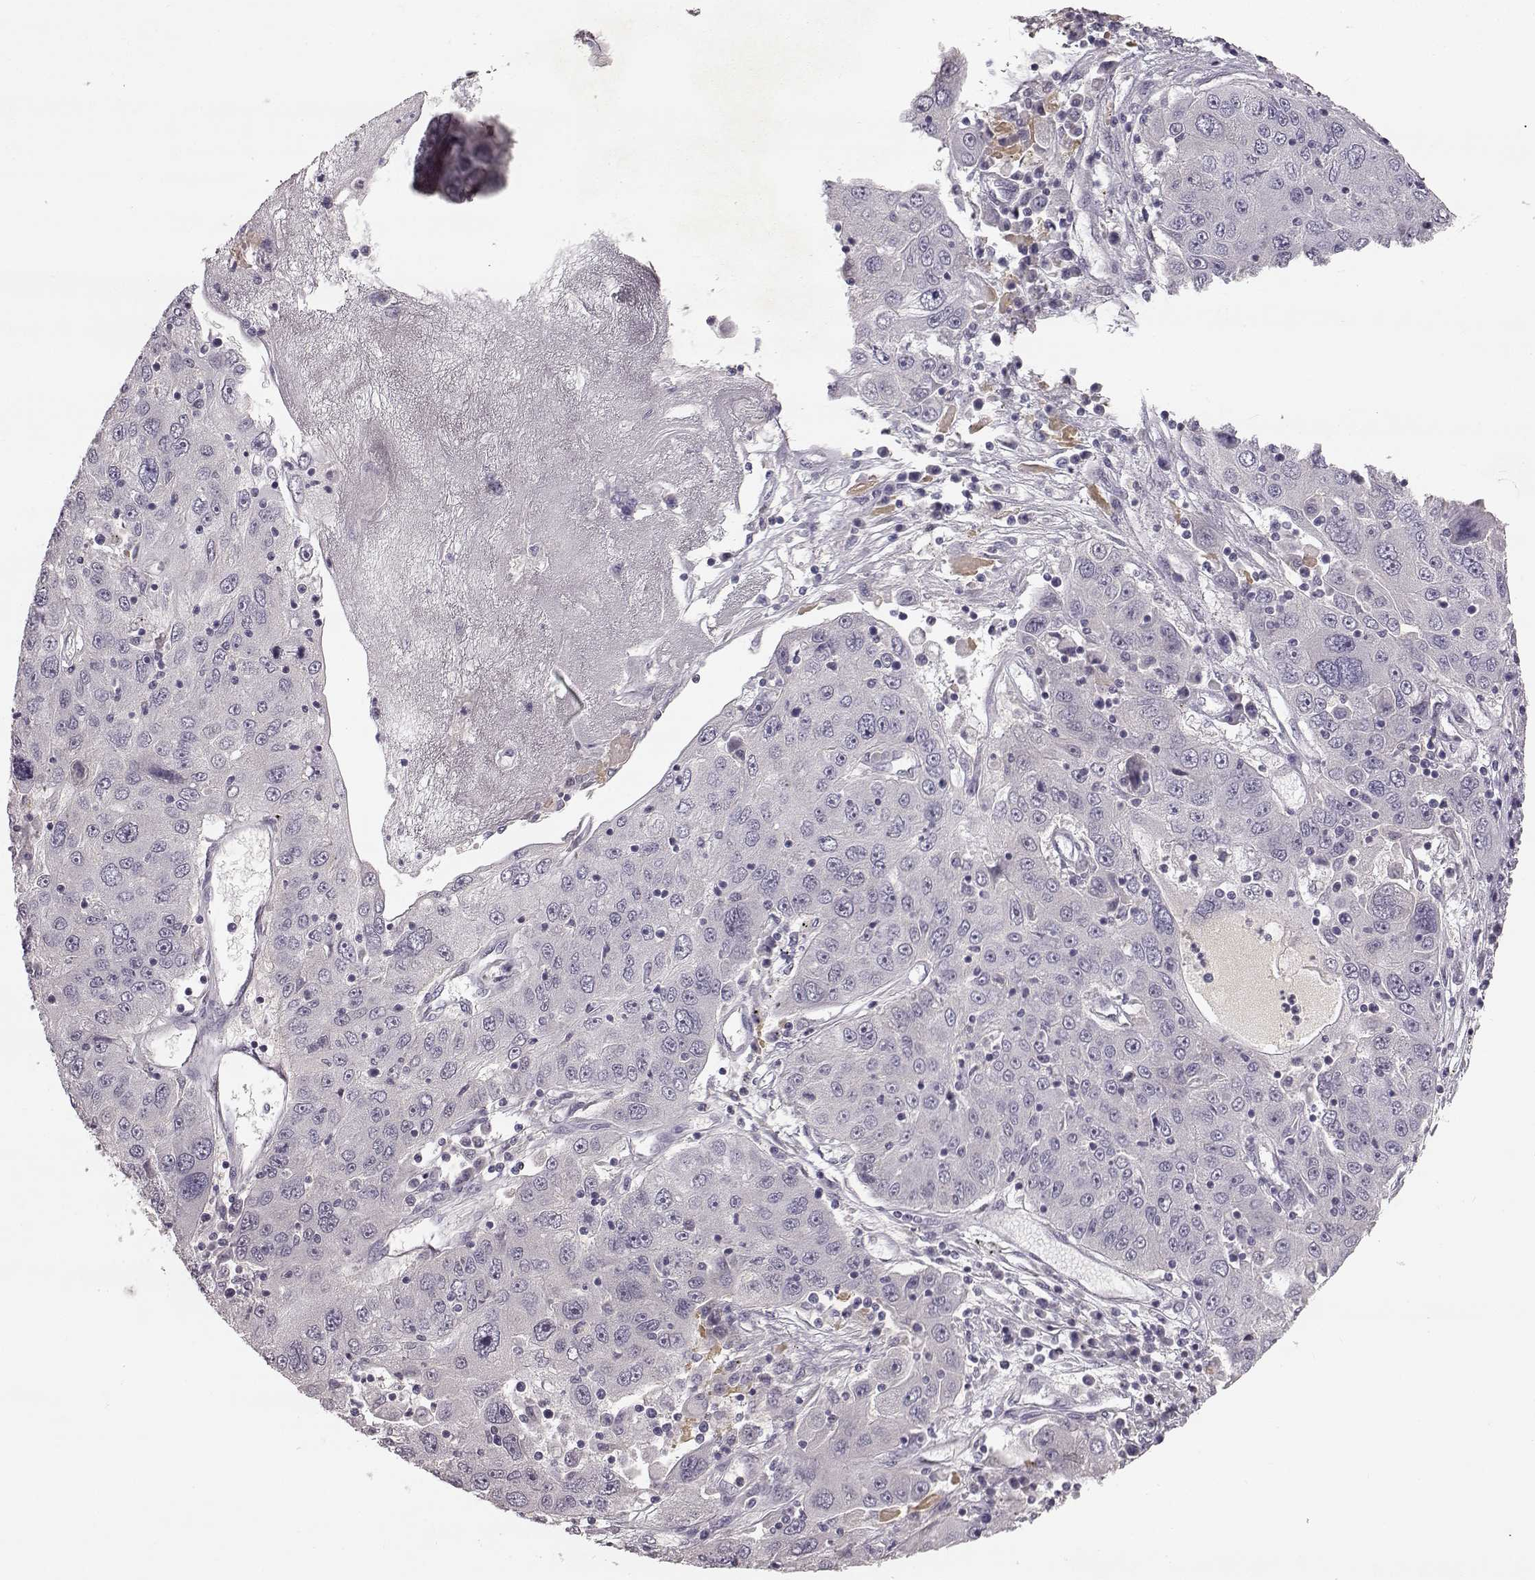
{"staining": {"intensity": "negative", "quantity": "none", "location": "none"}, "tissue": "stomach cancer", "cell_type": "Tumor cells", "image_type": "cancer", "snomed": [{"axis": "morphology", "description": "Adenocarcinoma, NOS"}, {"axis": "topography", "description": "Stomach"}], "caption": "This is an IHC histopathology image of human stomach cancer (adenocarcinoma). There is no expression in tumor cells.", "gene": "SPAG17", "patient": {"sex": "male", "age": 56}}